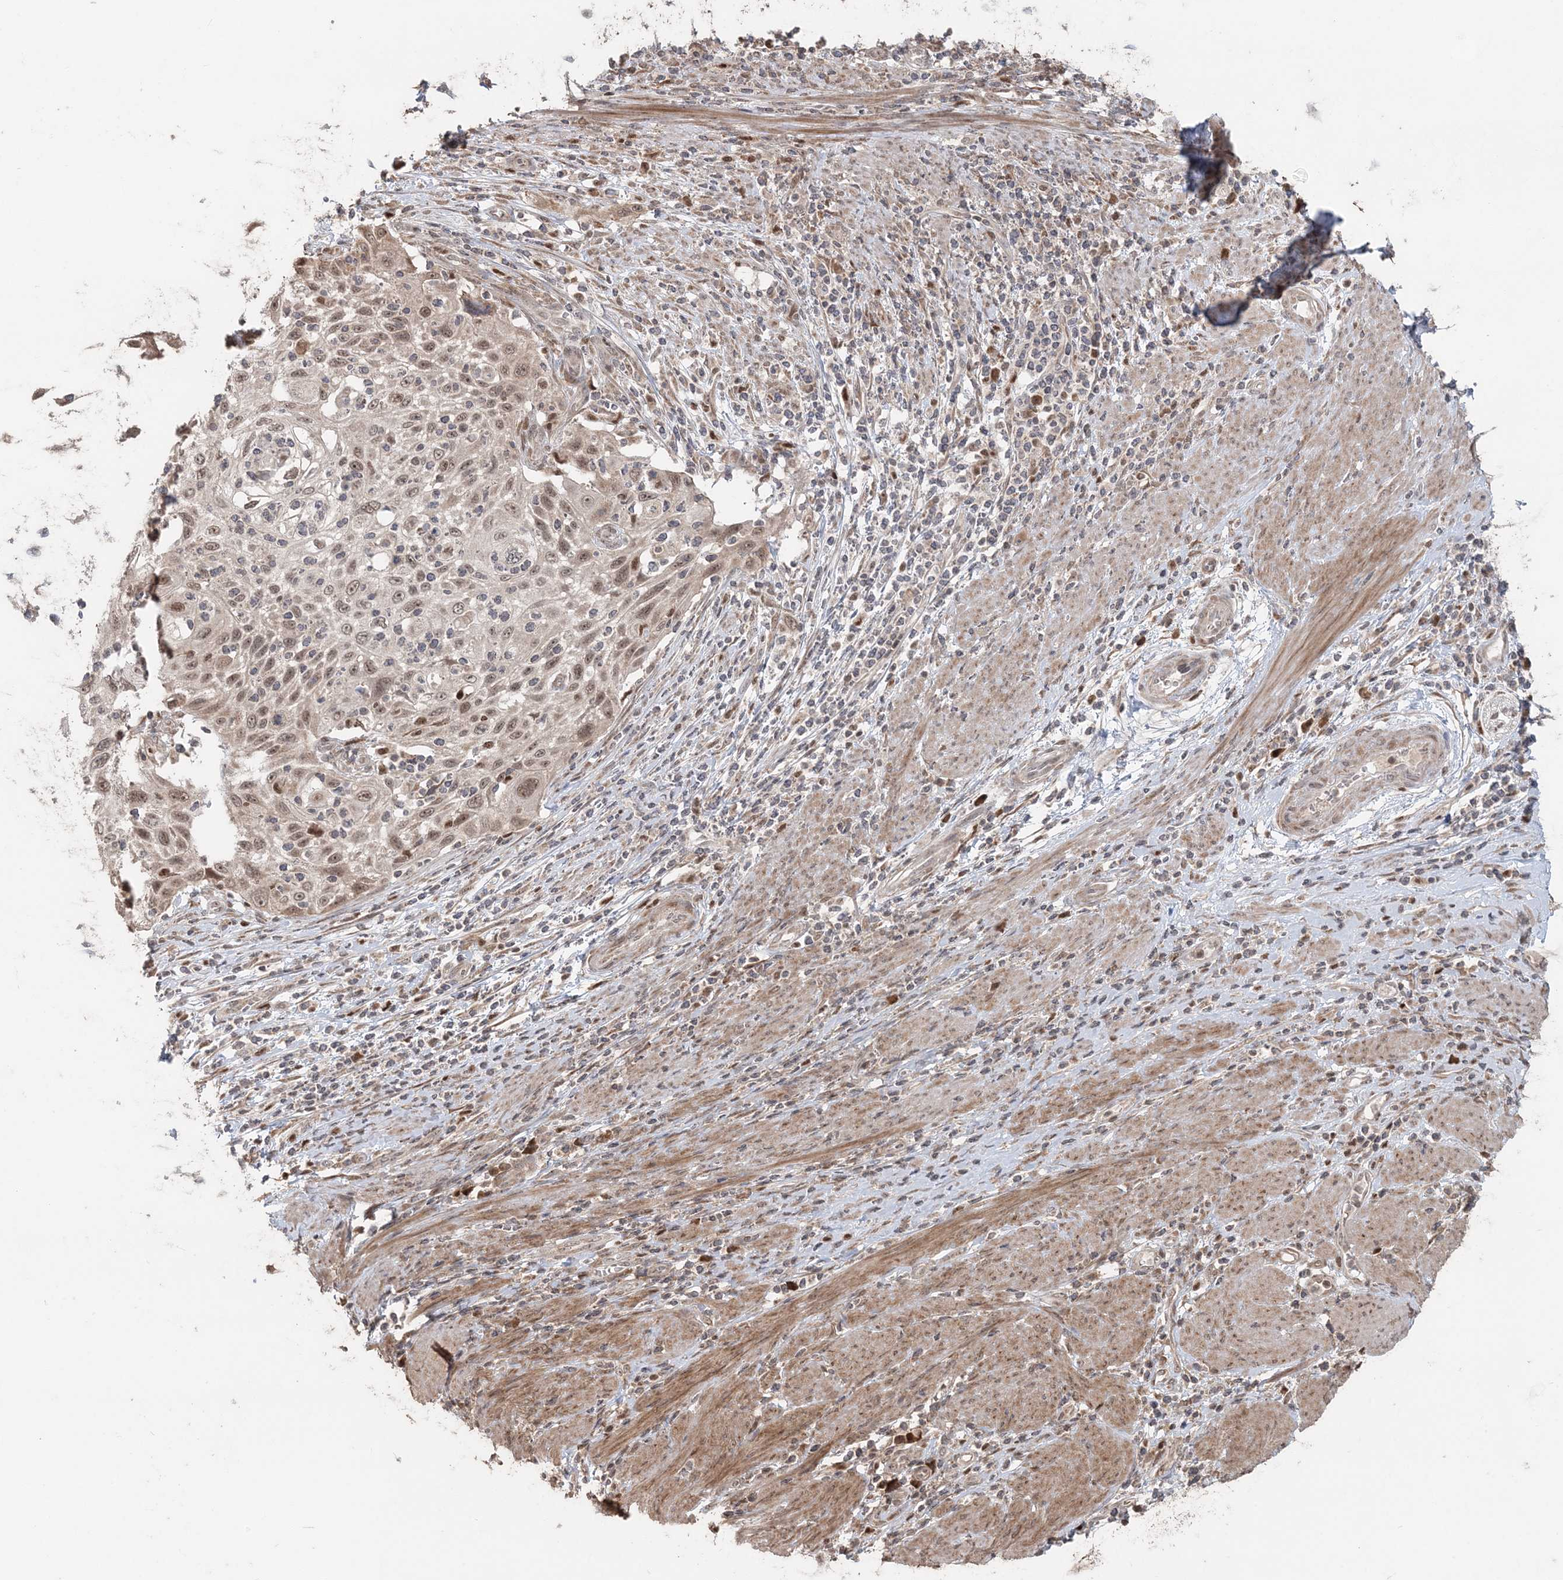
{"staining": {"intensity": "moderate", "quantity": ">75%", "location": "nuclear"}, "tissue": "cervical cancer", "cell_type": "Tumor cells", "image_type": "cancer", "snomed": [{"axis": "morphology", "description": "Squamous cell carcinoma, NOS"}, {"axis": "topography", "description": "Cervix"}], "caption": "Cervical cancer stained for a protein (brown) demonstrates moderate nuclear positive staining in about >75% of tumor cells.", "gene": "SLU7", "patient": {"sex": "female", "age": 70}}